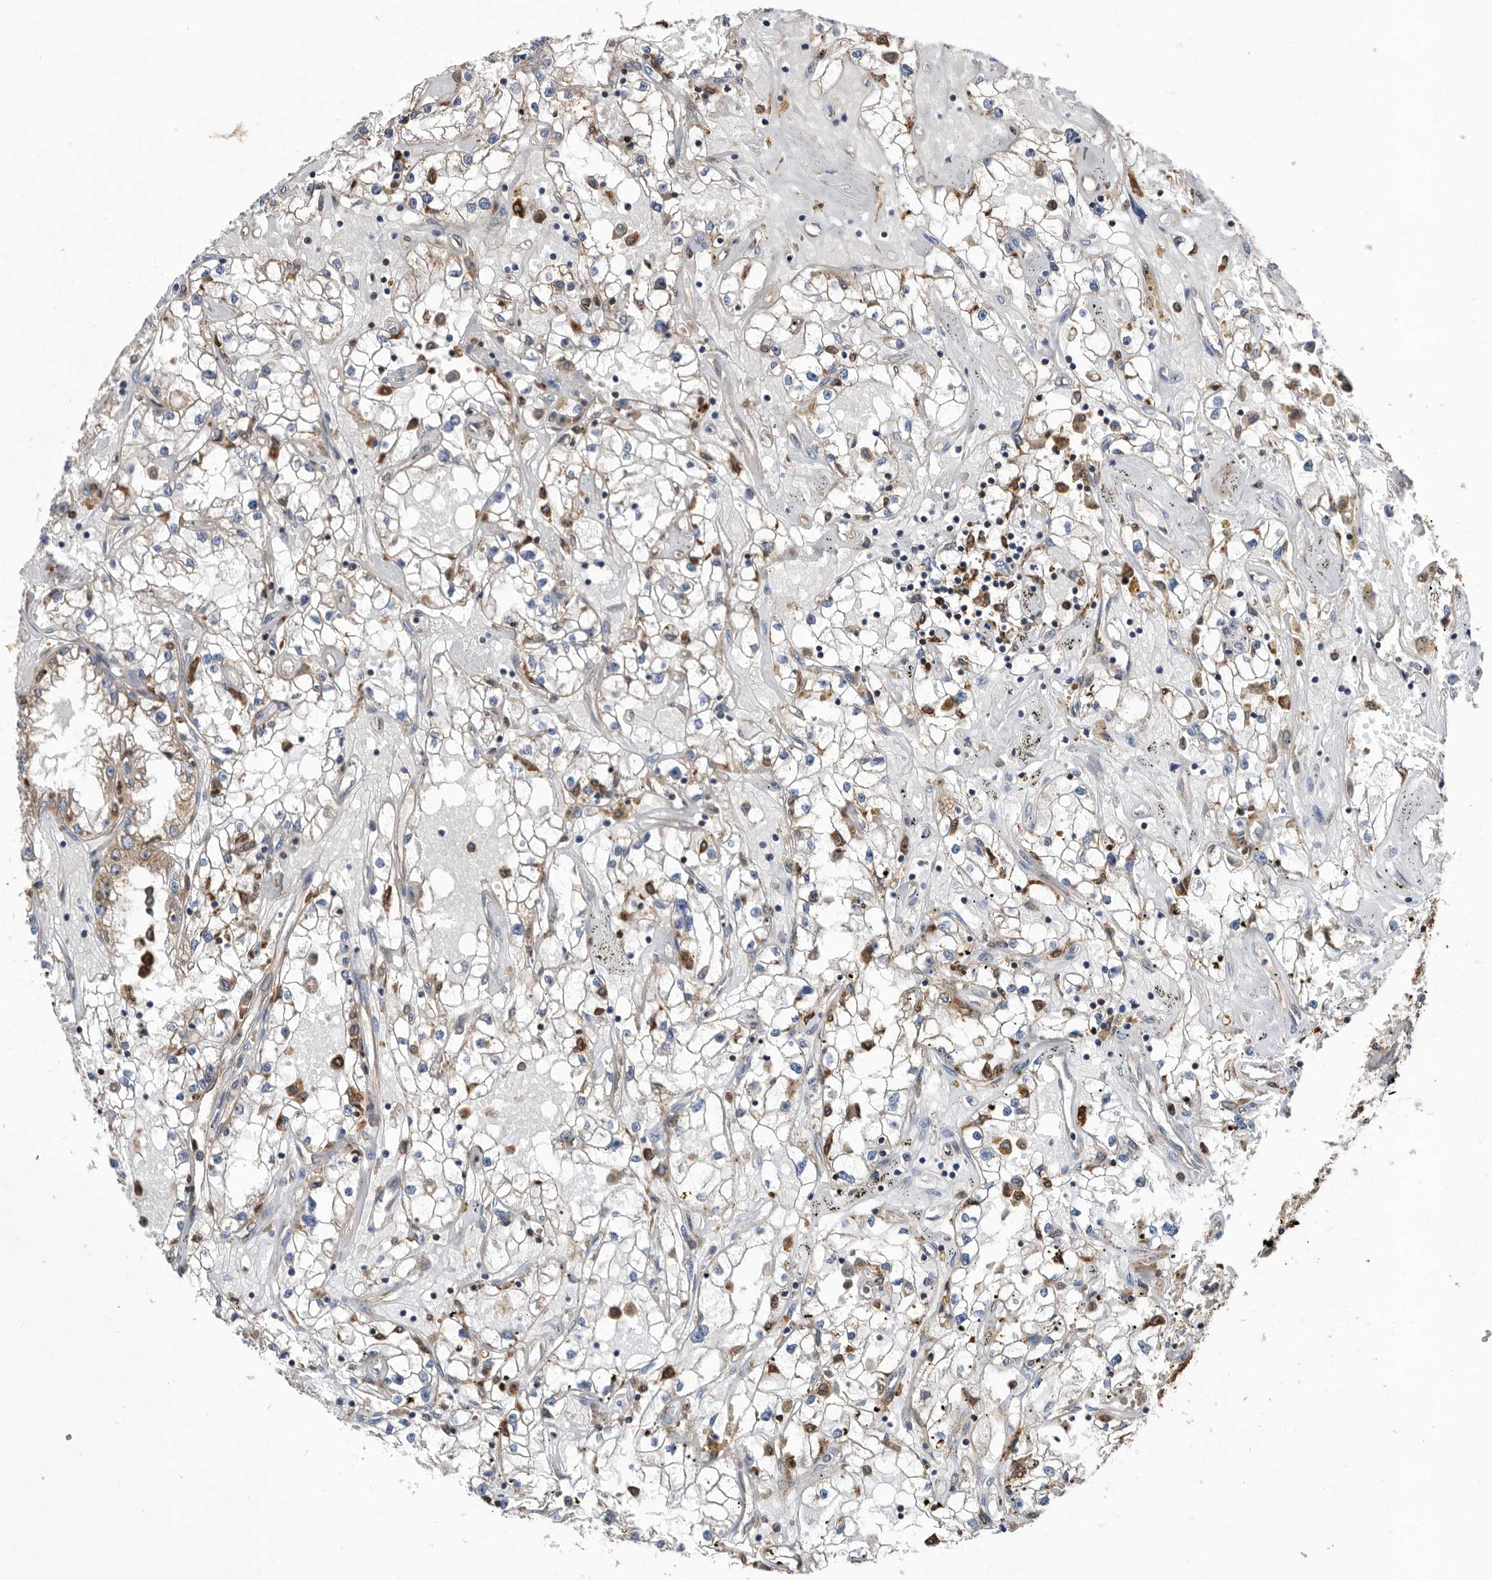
{"staining": {"intensity": "weak", "quantity": "25%-75%", "location": "cytoplasmic/membranous"}, "tissue": "renal cancer", "cell_type": "Tumor cells", "image_type": "cancer", "snomed": [{"axis": "morphology", "description": "Adenocarcinoma, NOS"}, {"axis": "topography", "description": "Kidney"}], "caption": "This histopathology image demonstrates renal adenocarcinoma stained with immunohistochemistry (IHC) to label a protein in brown. The cytoplasmic/membranous of tumor cells show weak positivity for the protein. Nuclei are counter-stained blue.", "gene": "ATAD2", "patient": {"sex": "male", "age": 56}}